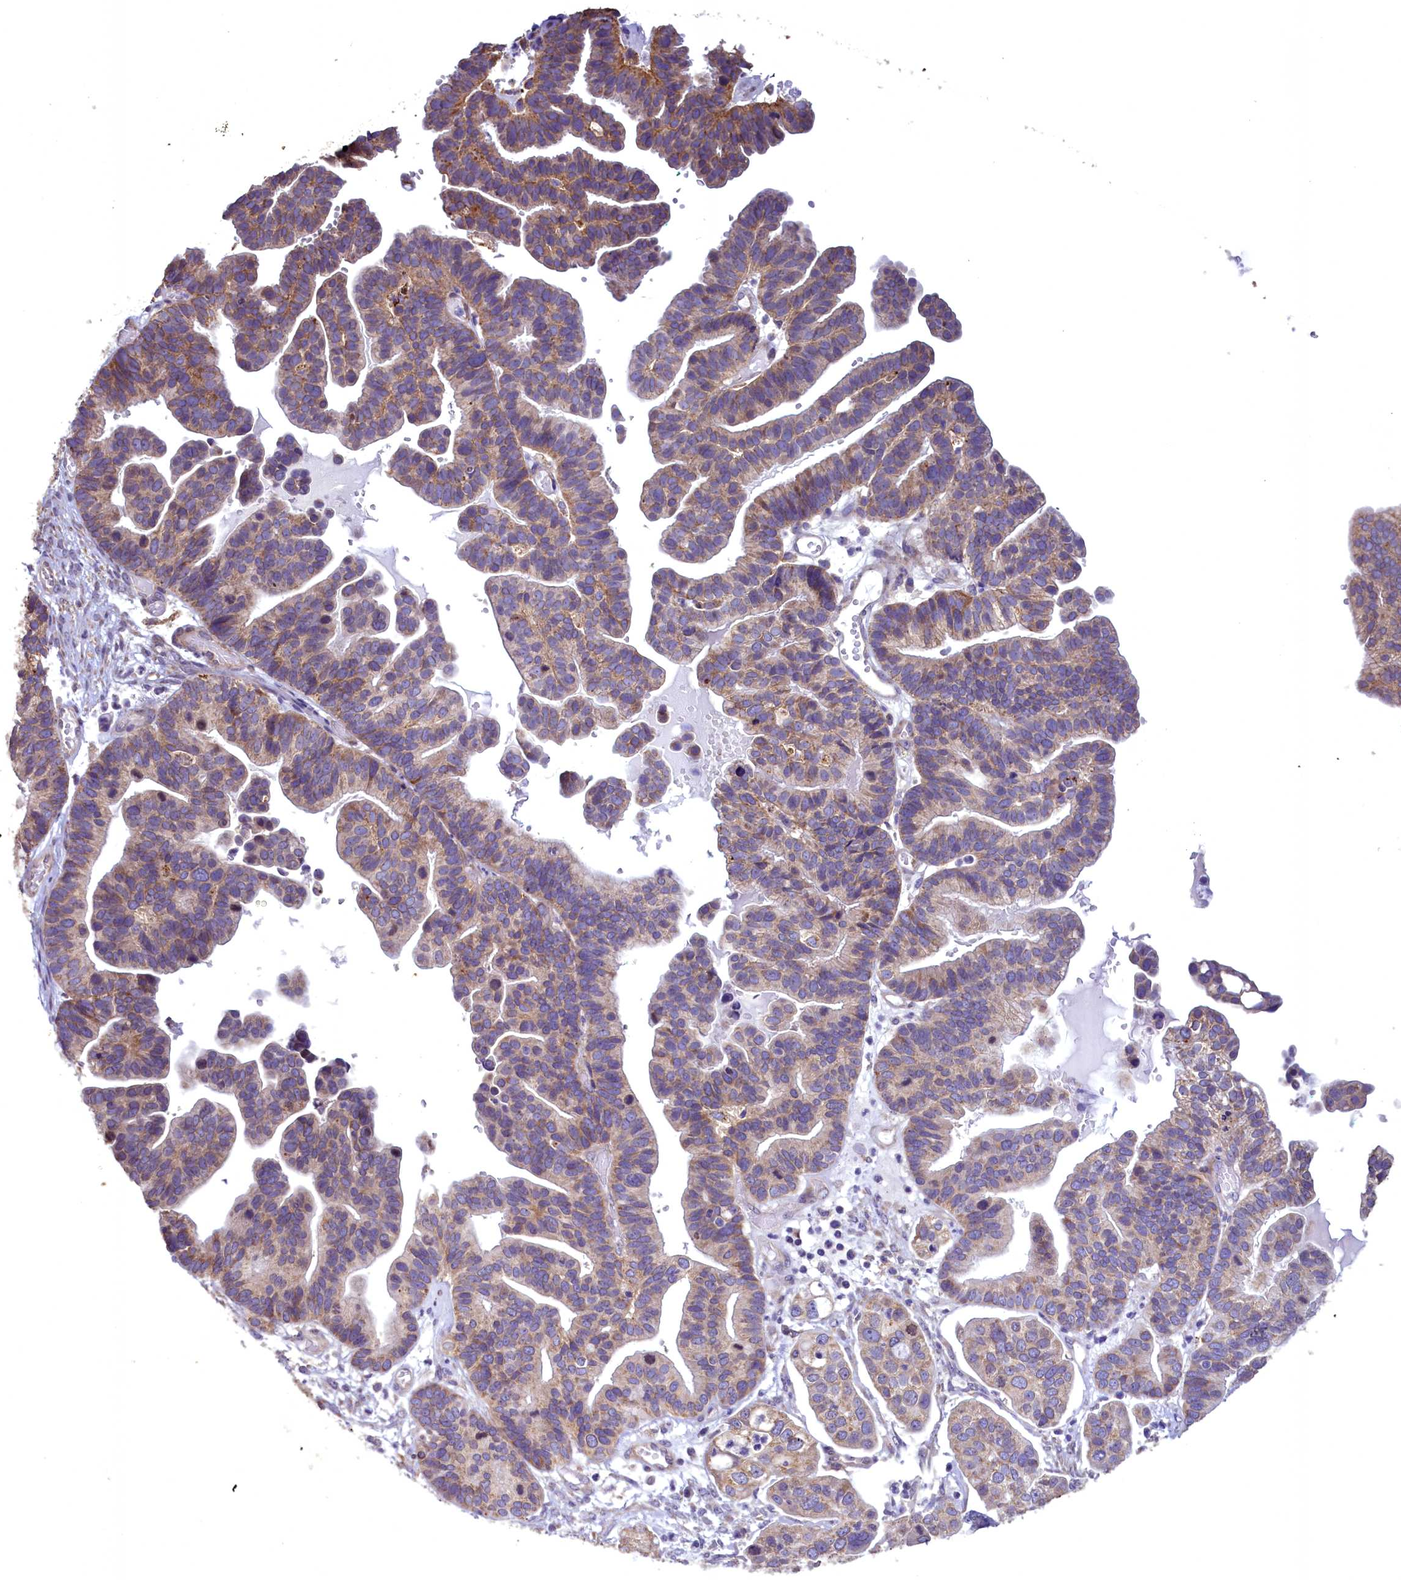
{"staining": {"intensity": "moderate", "quantity": "25%-75%", "location": "cytoplasmic/membranous"}, "tissue": "ovarian cancer", "cell_type": "Tumor cells", "image_type": "cancer", "snomed": [{"axis": "morphology", "description": "Cystadenocarcinoma, serous, NOS"}, {"axis": "topography", "description": "Ovary"}], "caption": "Immunohistochemistry (IHC) staining of ovarian serous cystadenocarcinoma, which reveals medium levels of moderate cytoplasmic/membranous expression in about 25%-75% of tumor cells indicating moderate cytoplasmic/membranous protein positivity. The staining was performed using DAB (3,3'-diaminobenzidine) (brown) for protein detection and nuclei were counterstained in hematoxylin (blue).", "gene": "ACAD8", "patient": {"sex": "female", "age": 56}}